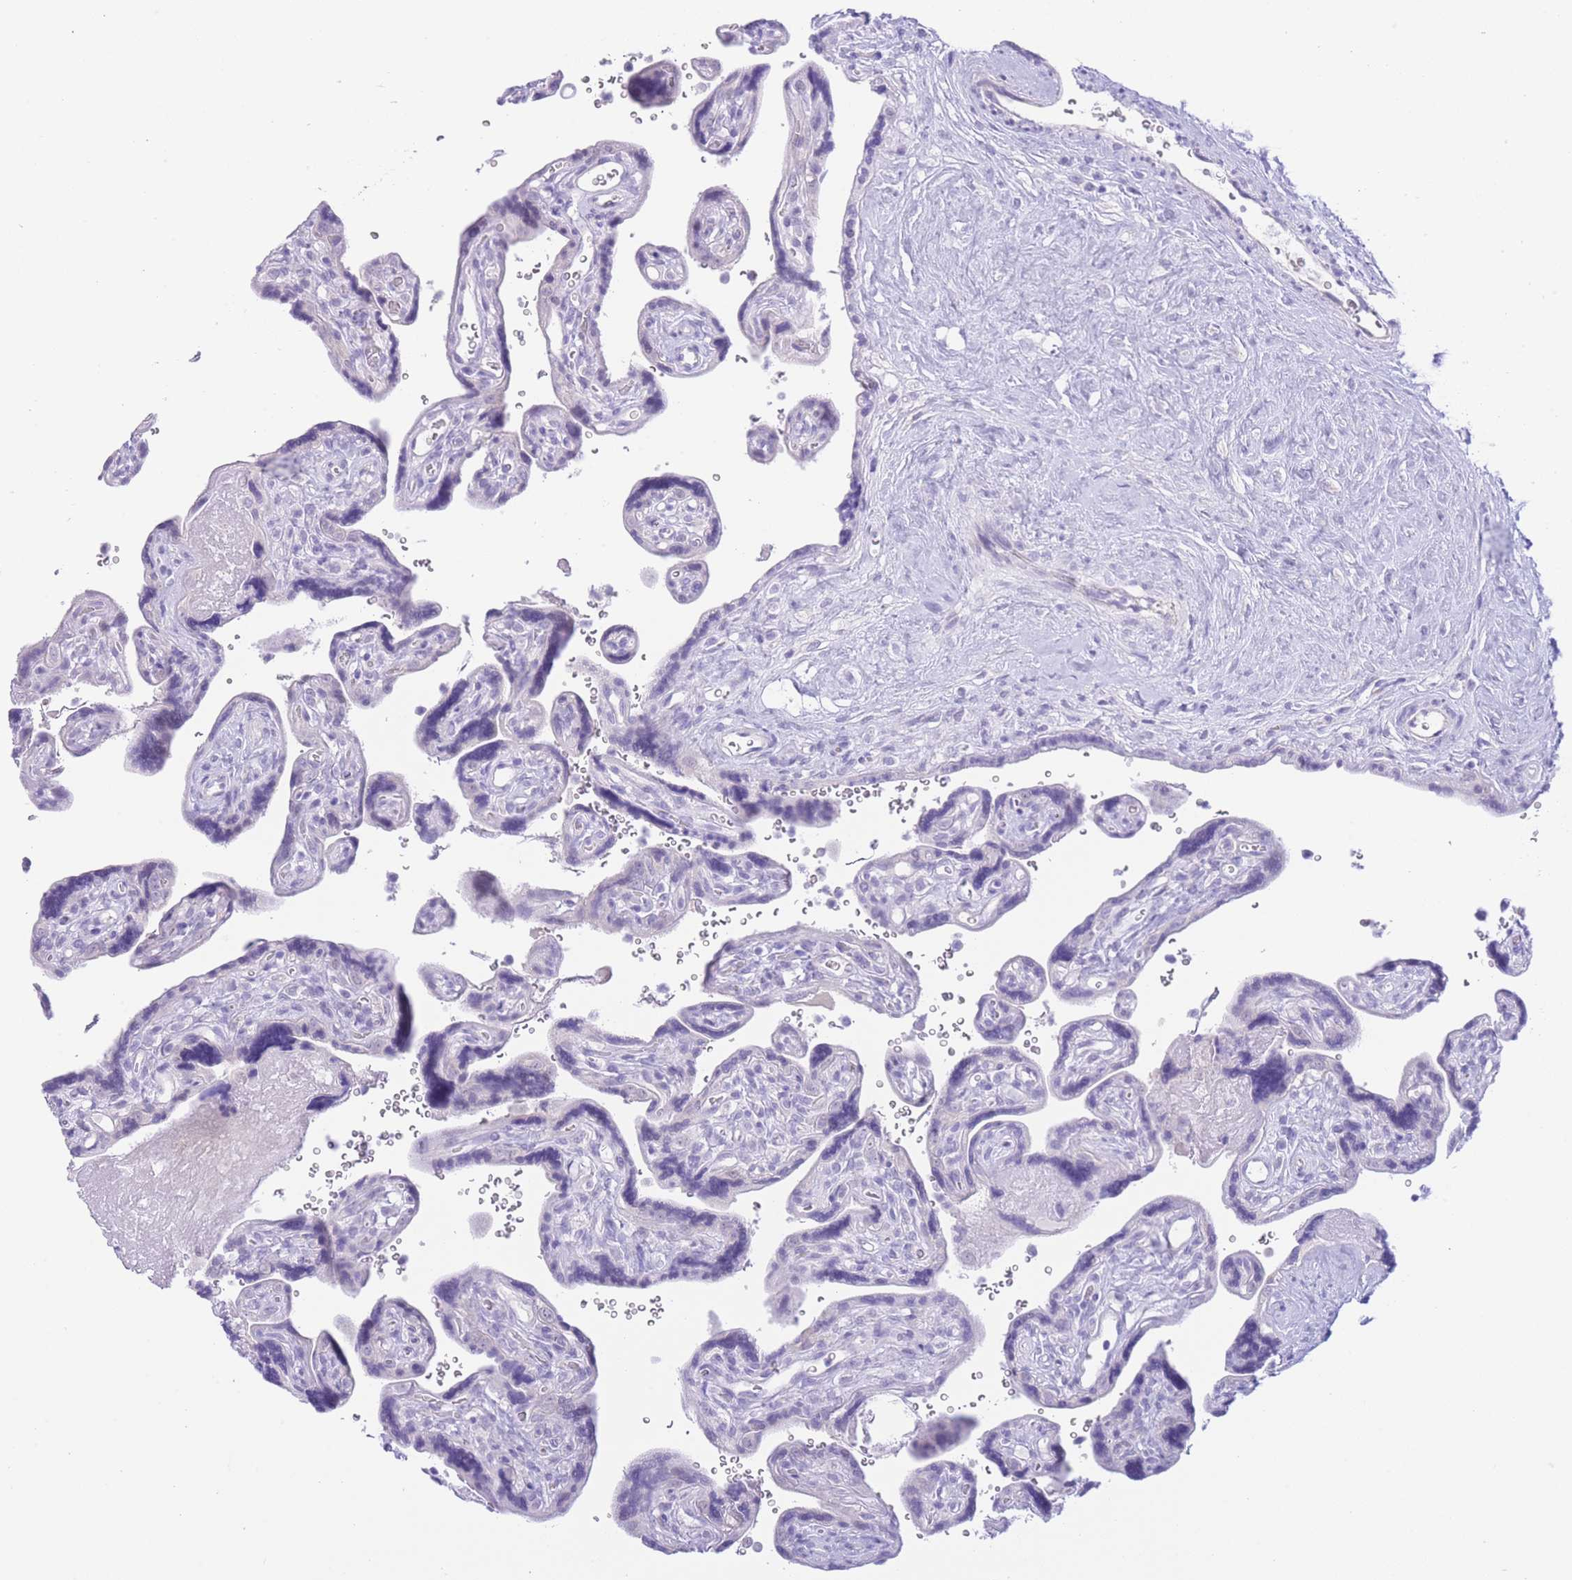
{"staining": {"intensity": "negative", "quantity": "none", "location": "none"}, "tissue": "placenta", "cell_type": "Trophoblastic cells", "image_type": "normal", "snomed": [{"axis": "morphology", "description": "Normal tissue, NOS"}, {"axis": "topography", "description": "Placenta"}], "caption": "Human placenta stained for a protein using immunohistochemistry (IHC) reveals no positivity in trophoblastic cells.", "gene": "ZNF212", "patient": {"sex": "female", "age": 39}}